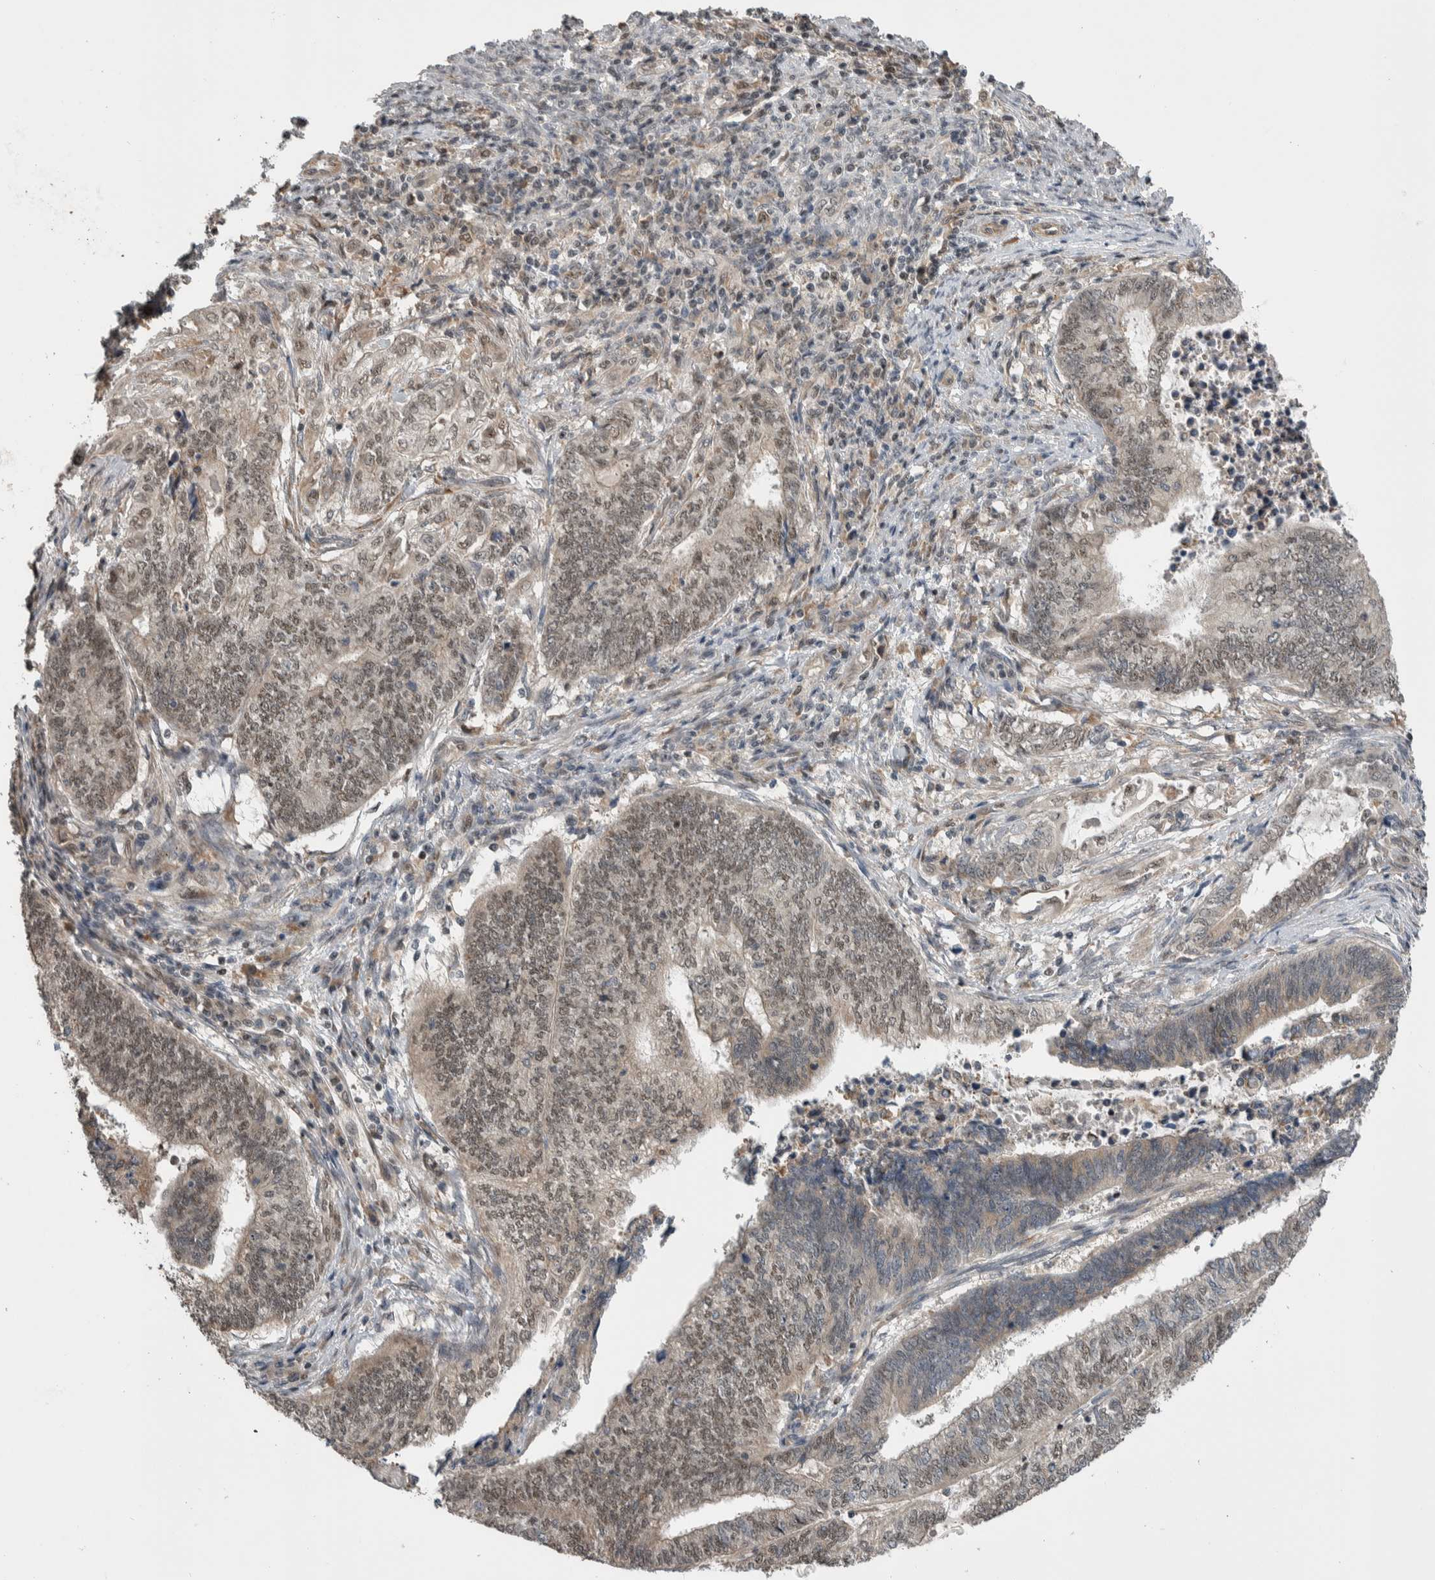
{"staining": {"intensity": "weak", "quantity": "25%-75%", "location": "cytoplasmic/membranous,nuclear"}, "tissue": "endometrial cancer", "cell_type": "Tumor cells", "image_type": "cancer", "snomed": [{"axis": "morphology", "description": "Adenocarcinoma, NOS"}, {"axis": "topography", "description": "Uterus"}, {"axis": "topography", "description": "Endometrium"}], "caption": "Immunohistochemical staining of adenocarcinoma (endometrial) shows weak cytoplasmic/membranous and nuclear protein staining in approximately 25%-75% of tumor cells.", "gene": "PRDM4", "patient": {"sex": "female", "age": 70}}